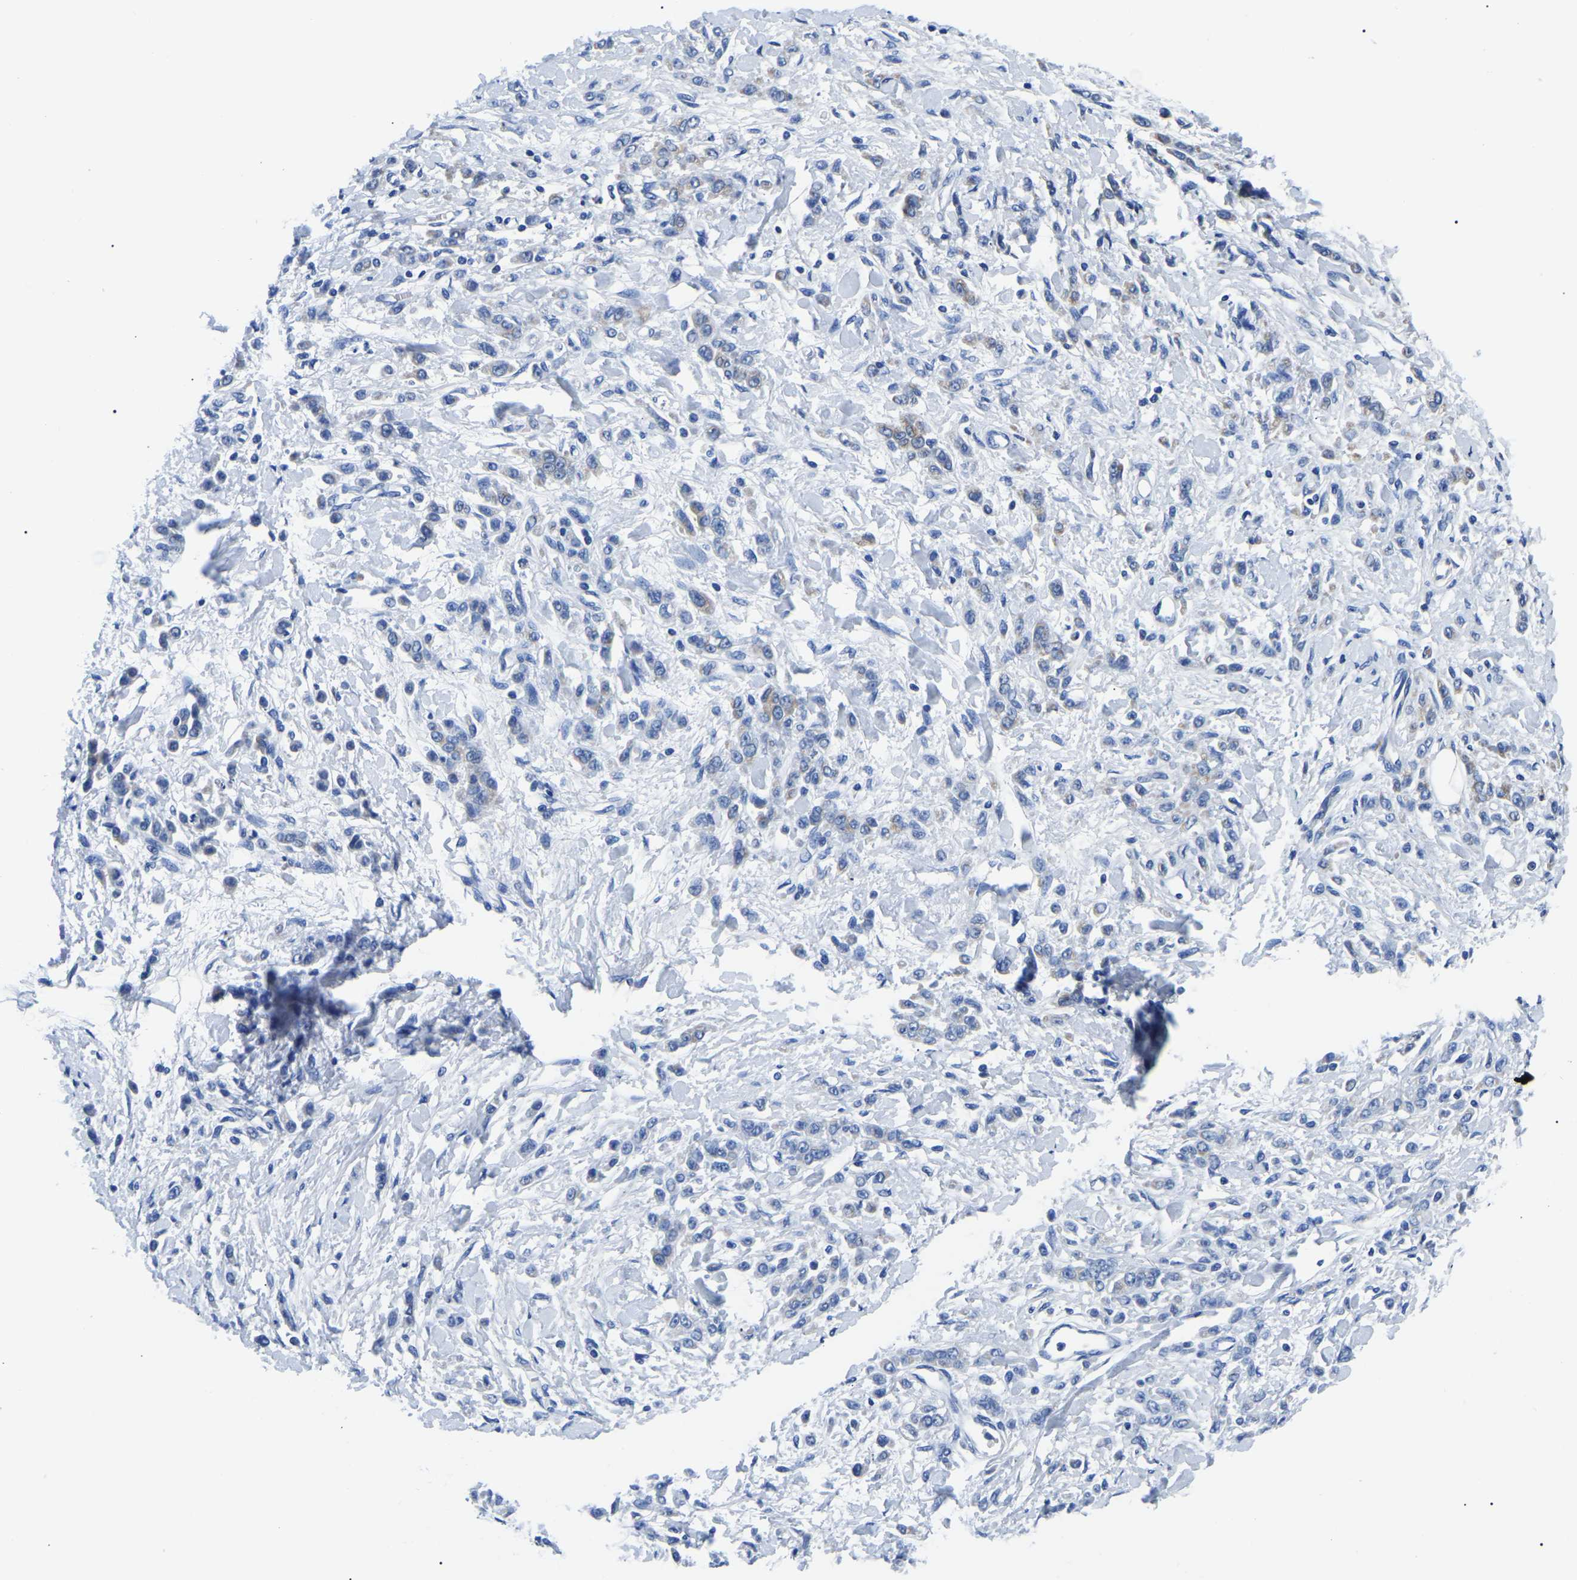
{"staining": {"intensity": "moderate", "quantity": "25%-75%", "location": "cytoplasmic/membranous"}, "tissue": "stomach cancer", "cell_type": "Tumor cells", "image_type": "cancer", "snomed": [{"axis": "morphology", "description": "Normal tissue, NOS"}, {"axis": "morphology", "description": "Adenocarcinoma, NOS"}, {"axis": "topography", "description": "Stomach"}], "caption": "Immunohistochemical staining of human adenocarcinoma (stomach) demonstrates medium levels of moderate cytoplasmic/membranous expression in approximately 25%-75% of tumor cells. The protein of interest is shown in brown color, while the nuclei are stained blue.", "gene": "PPM1E", "patient": {"sex": "male", "age": 82}}